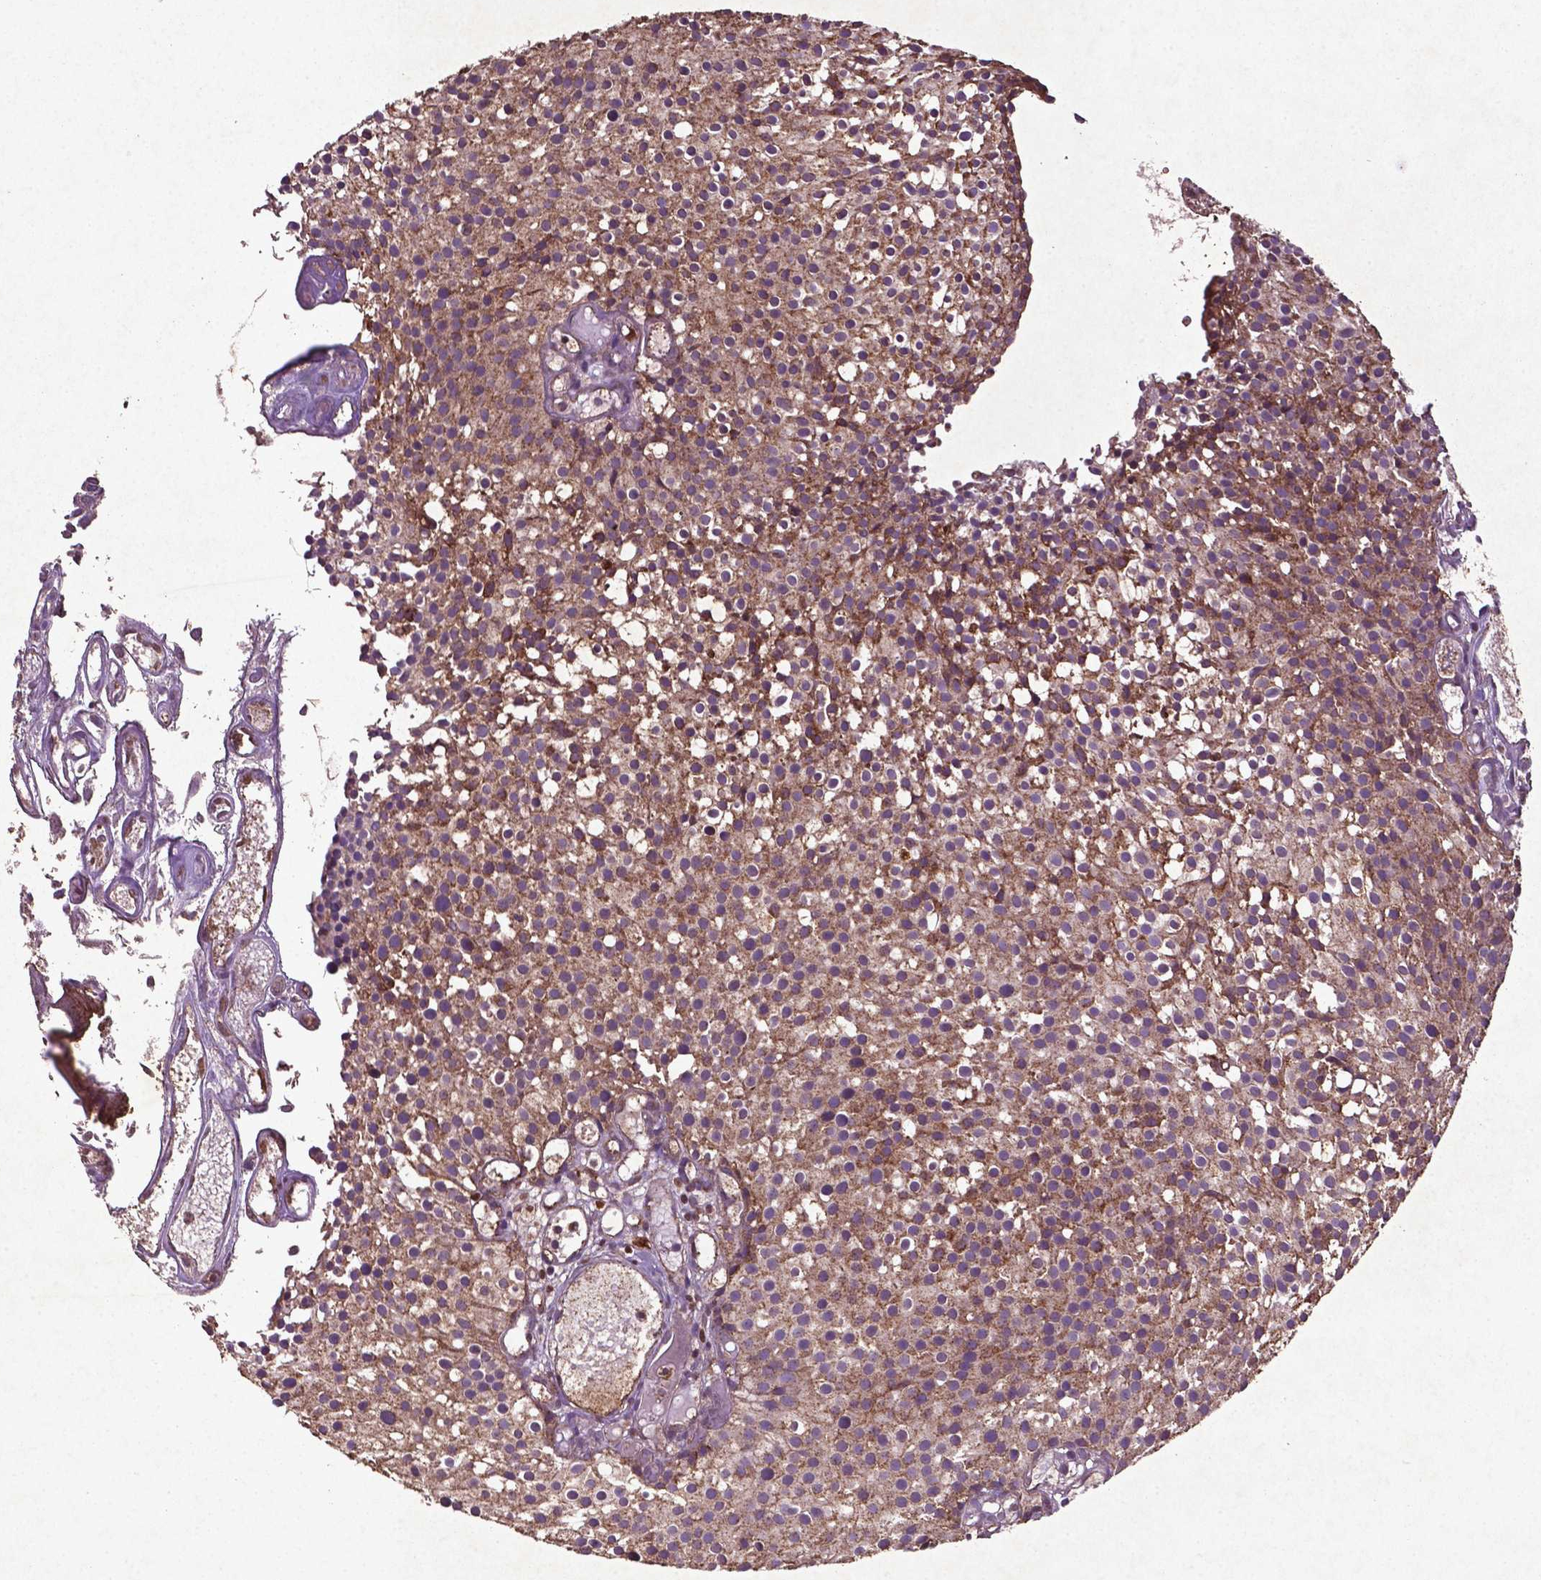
{"staining": {"intensity": "moderate", "quantity": ">75%", "location": "cytoplasmic/membranous"}, "tissue": "urothelial cancer", "cell_type": "Tumor cells", "image_type": "cancer", "snomed": [{"axis": "morphology", "description": "Urothelial carcinoma, Low grade"}, {"axis": "topography", "description": "Urinary bladder"}], "caption": "Urothelial cancer was stained to show a protein in brown. There is medium levels of moderate cytoplasmic/membranous positivity in approximately >75% of tumor cells.", "gene": "MTOR", "patient": {"sex": "male", "age": 63}}